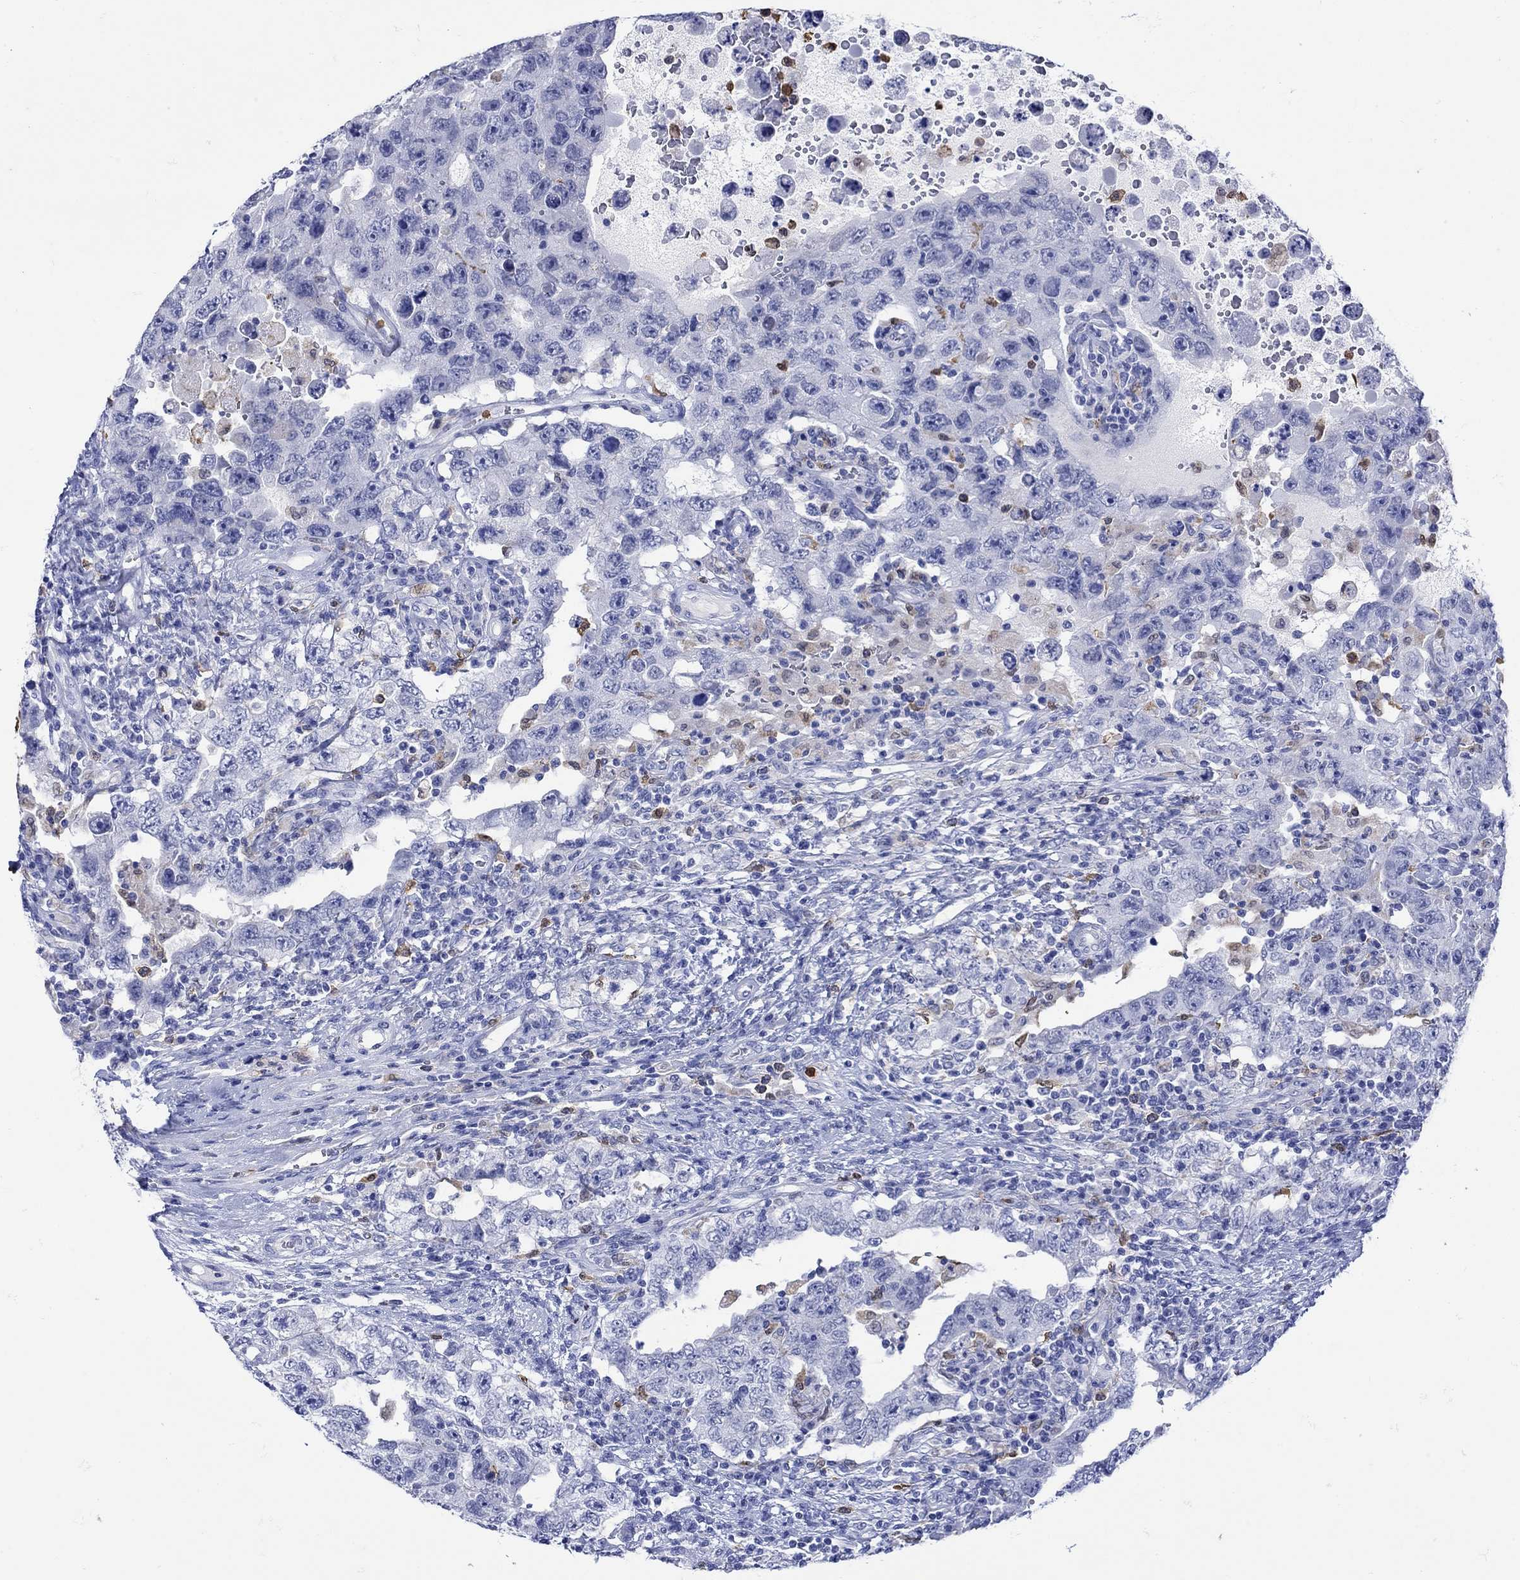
{"staining": {"intensity": "negative", "quantity": "none", "location": "none"}, "tissue": "testis cancer", "cell_type": "Tumor cells", "image_type": "cancer", "snomed": [{"axis": "morphology", "description": "Carcinoma, Embryonal, NOS"}, {"axis": "topography", "description": "Testis"}], "caption": "DAB immunohistochemical staining of human testis cancer (embryonal carcinoma) shows no significant staining in tumor cells.", "gene": "LINGO3", "patient": {"sex": "male", "age": 26}}